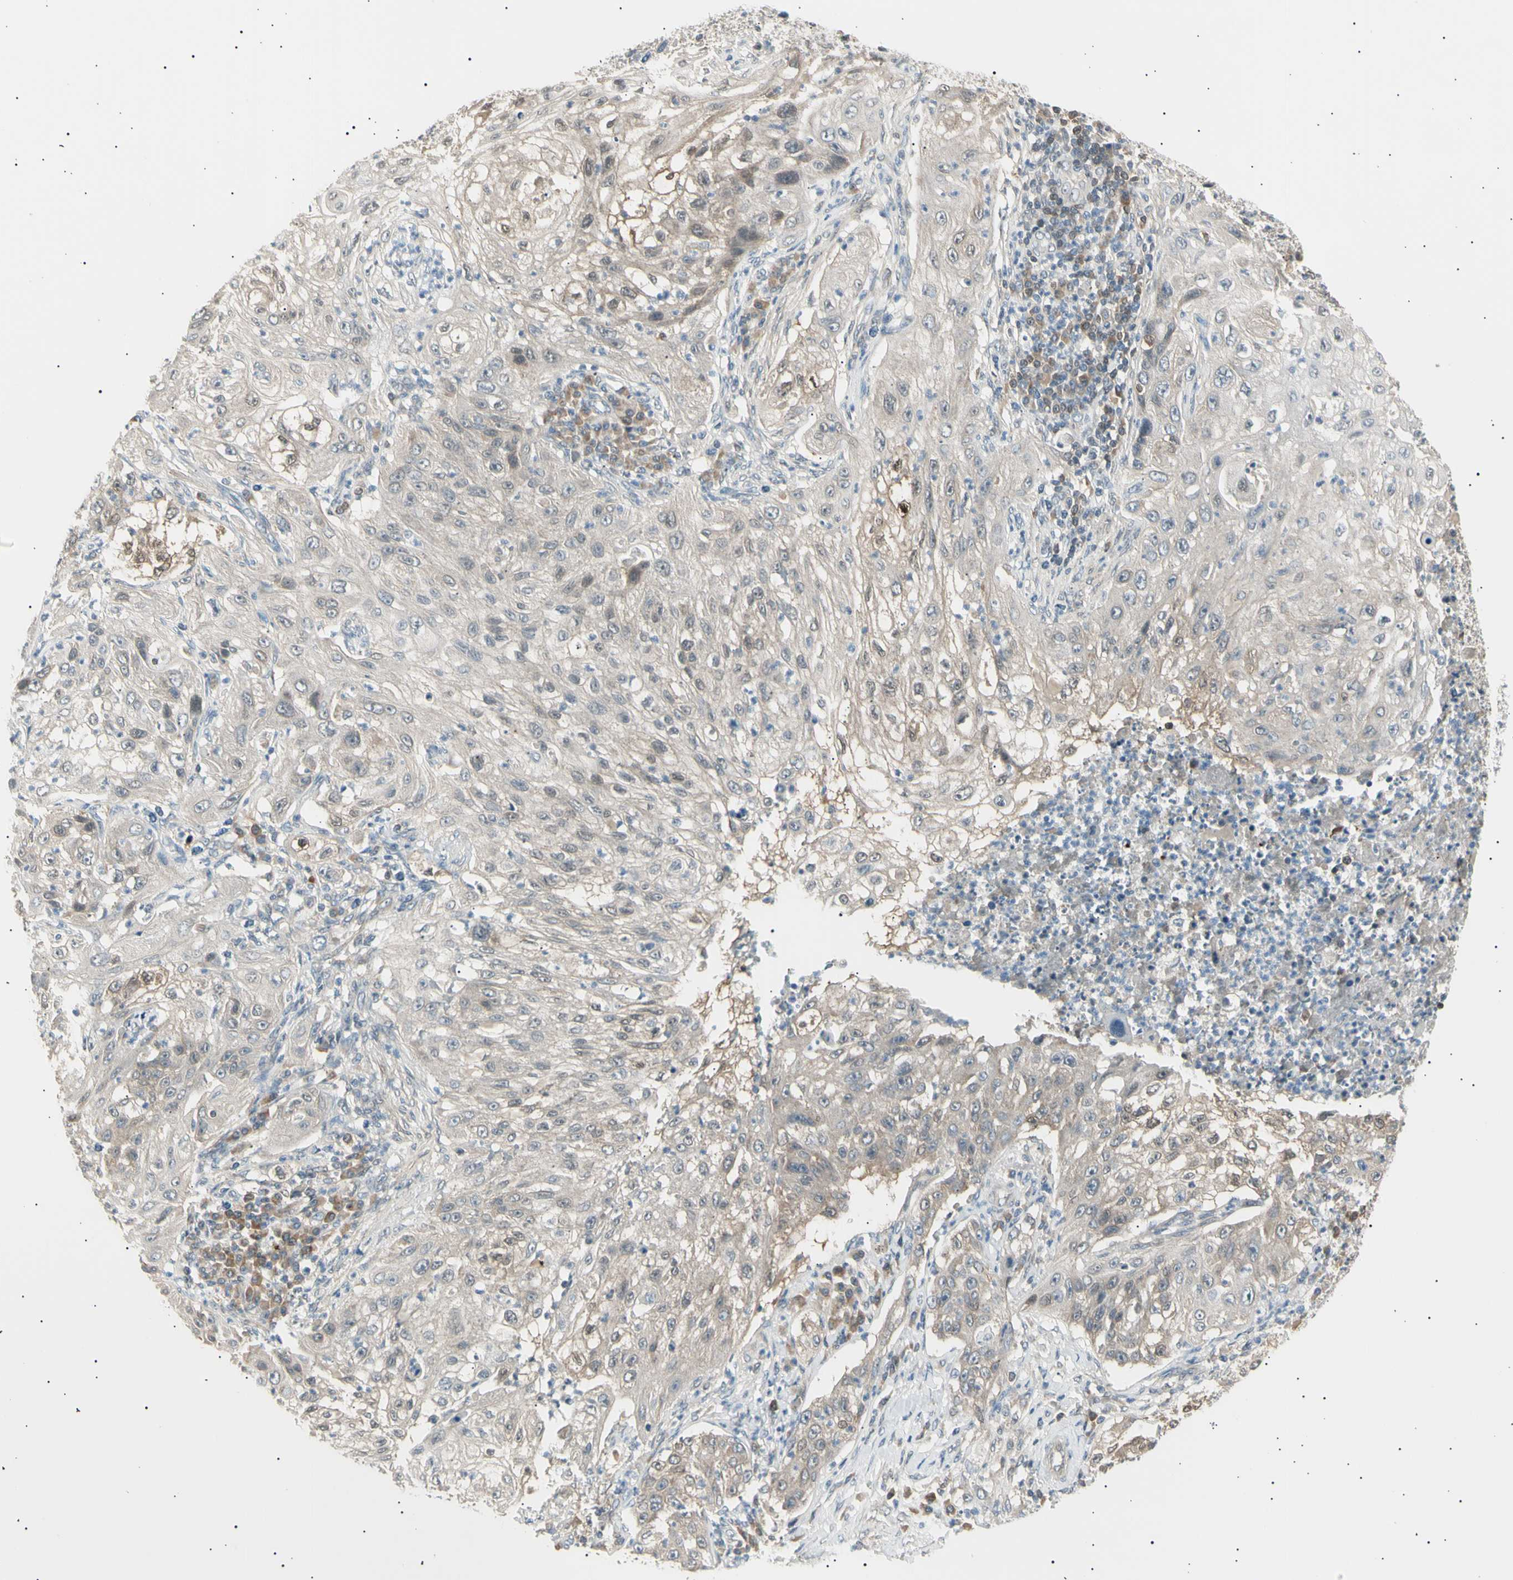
{"staining": {"intensity": "moderate", "quantity": "25%-75%", "location": "cytoplasmic/membranous"}, "tissue": "lung cancer", "cell_type": "Tumor cells", "image_type": "cancer", "snomed": [{"axis": "morphology", "description": "Inflammation, NOS"}, {"axis": "morphology", "description": "Squamous cell carcinoma, NOS"}, {"axis": "topography", "description": "Lymph node"}, {"axis": "topography", "description": "Soft tissue"}, {"axis": "topography", "description": "Lung"}], "caption": "High-magnification brightfield microscopy of lung squamous cell carcinoma stained with DAB (brown) and counterstained with hematoxylin (blue). tumor cells exhibit moderate cytoplasmic/membranous expression is present in approximately25%-75% of cells.", "gene": "LHPP", "patient": {"sex": "male", "age": 66}}